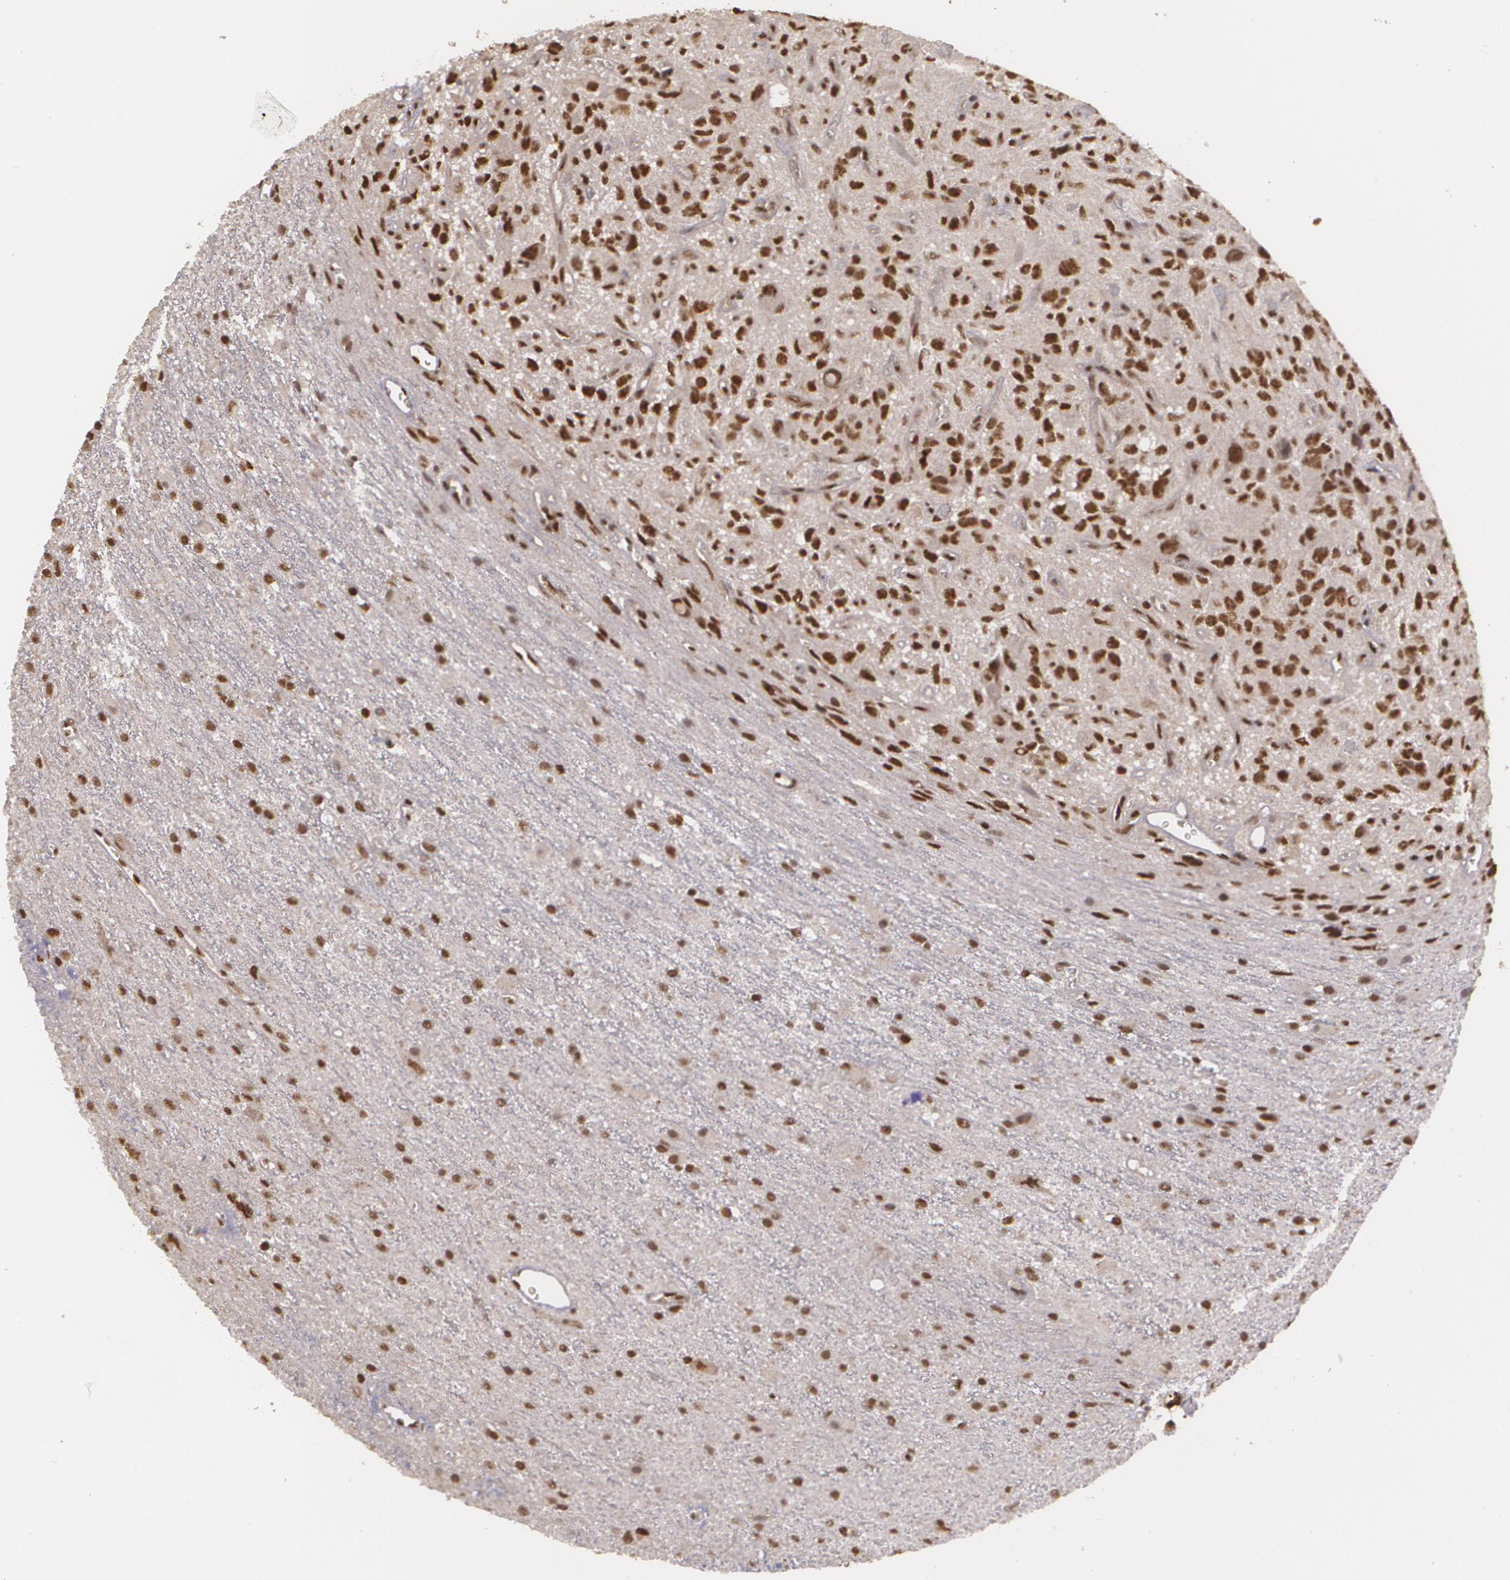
{"staining": {"intensity": "strong", "quantity": ">75%", "location": "nuclear"}, "tissue": "glioma", "cell_type": "Tumor cells", "image_type": "cancer", "snomed": [{"axis": "morphology", "description": "Glioma, malignant, Low grade"}, {"axis": "topography", "description": "Brain"}], "caption": "Immunohistochemical staining of human low-grade glioma (malignant) displays strong nuclear protein expression in about >75% of tumor cells.", "gene": "RXRB", "patient": {"sex": "female", "age": 15}}